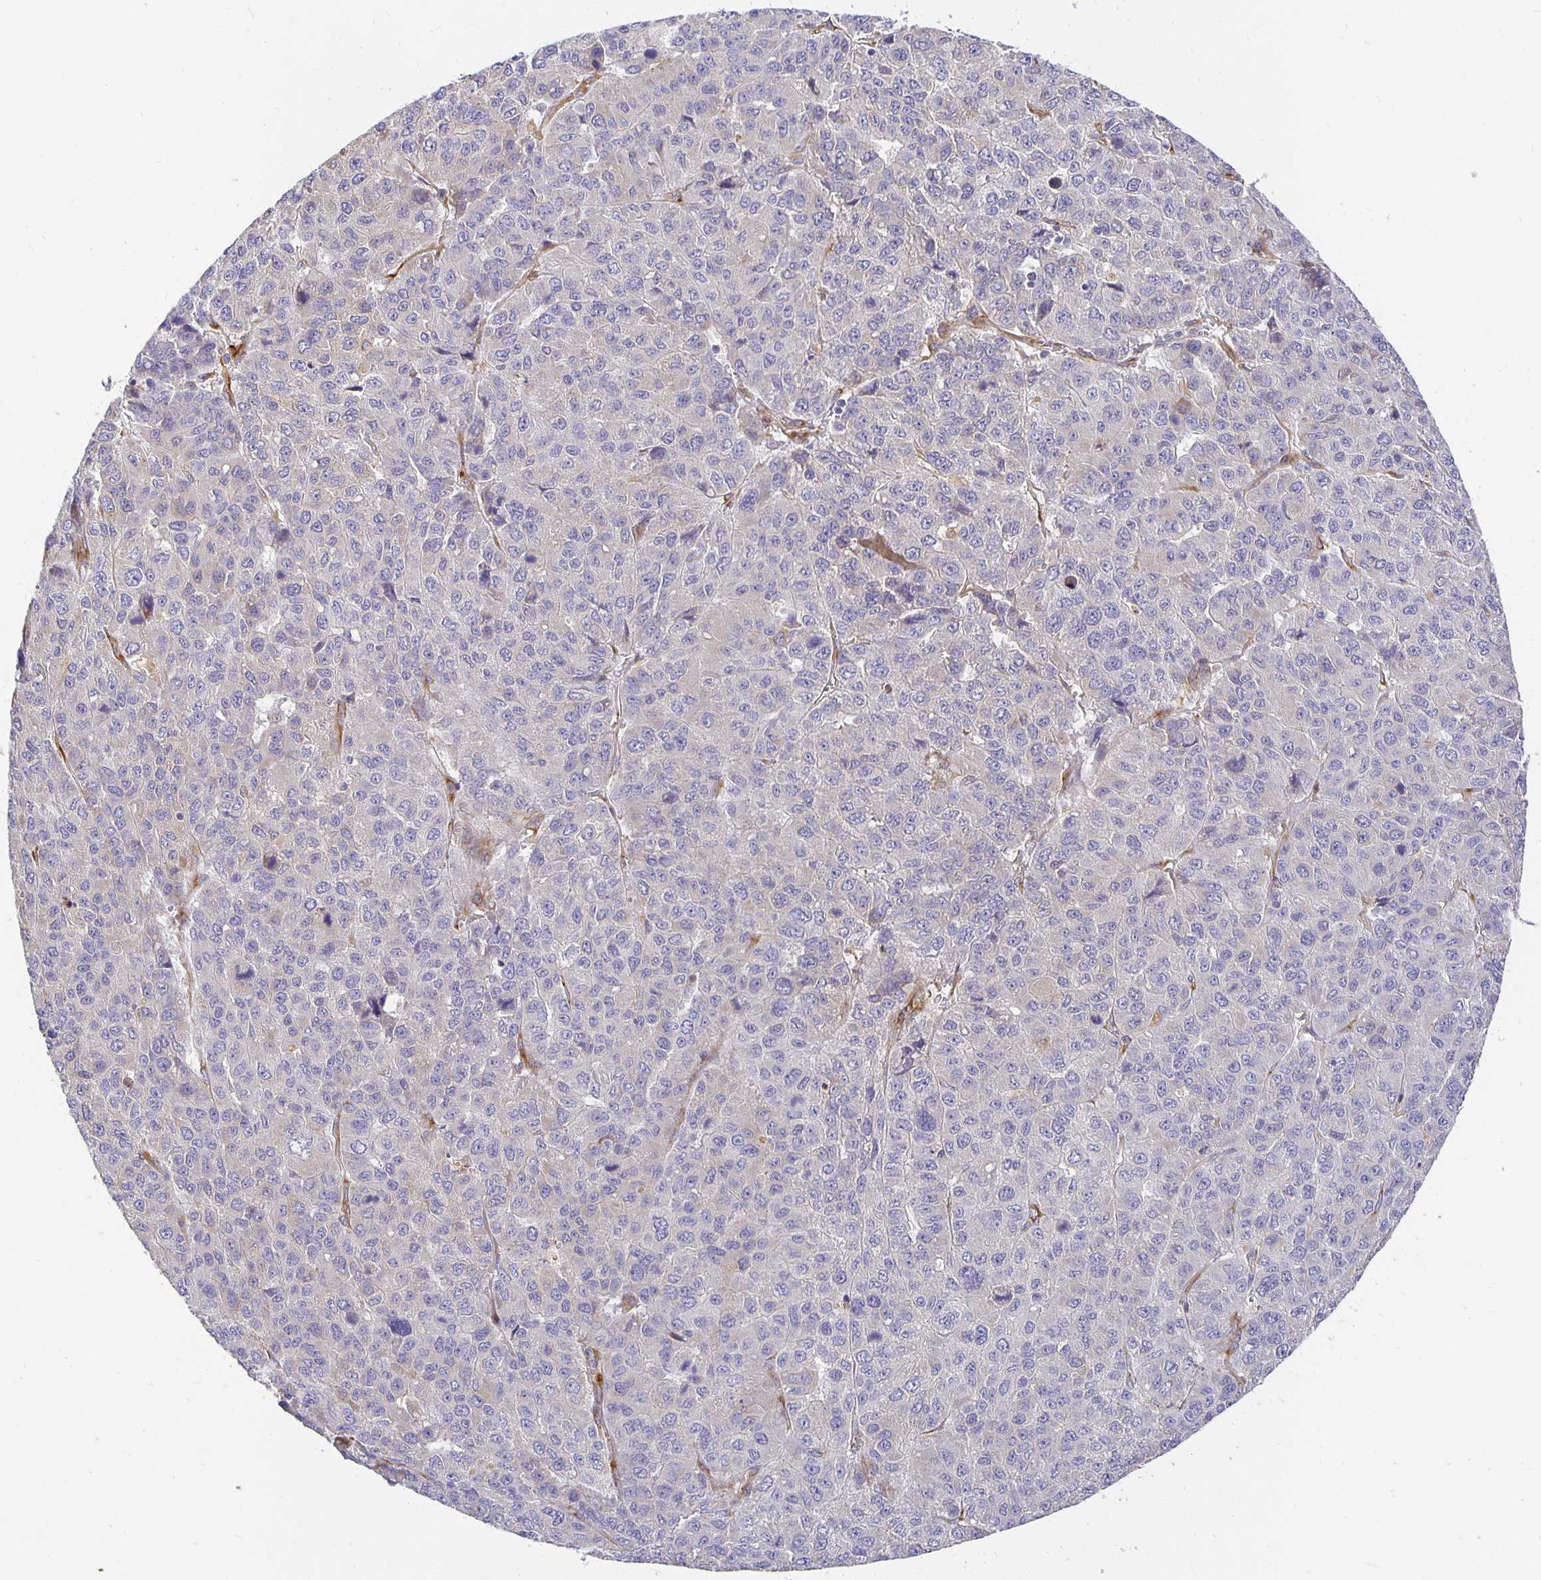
{"staining": {"intensity": "negative", "quantity": "none", "location": "none"}, "tissue": "liver cancer", "cell_type": "Tumor cells", "image_type": "cancer", "snomed": [{"axis": "morphology", "description": "Carcinoma, Hepatocellular, NOS"}, {"axis": "topography", "description": "Liver"}], "caption": "Liver cancer (hepatocellular carcinoma) was stained to show a protein in brown. There is no significant positivity in tumor cells. (Brightfield microscopy of DAB (3,3'-diaminobenzidine) IHC at high magnification).", "gene": "PLOD1", "patient": {"sex": "male", "age": 69}}